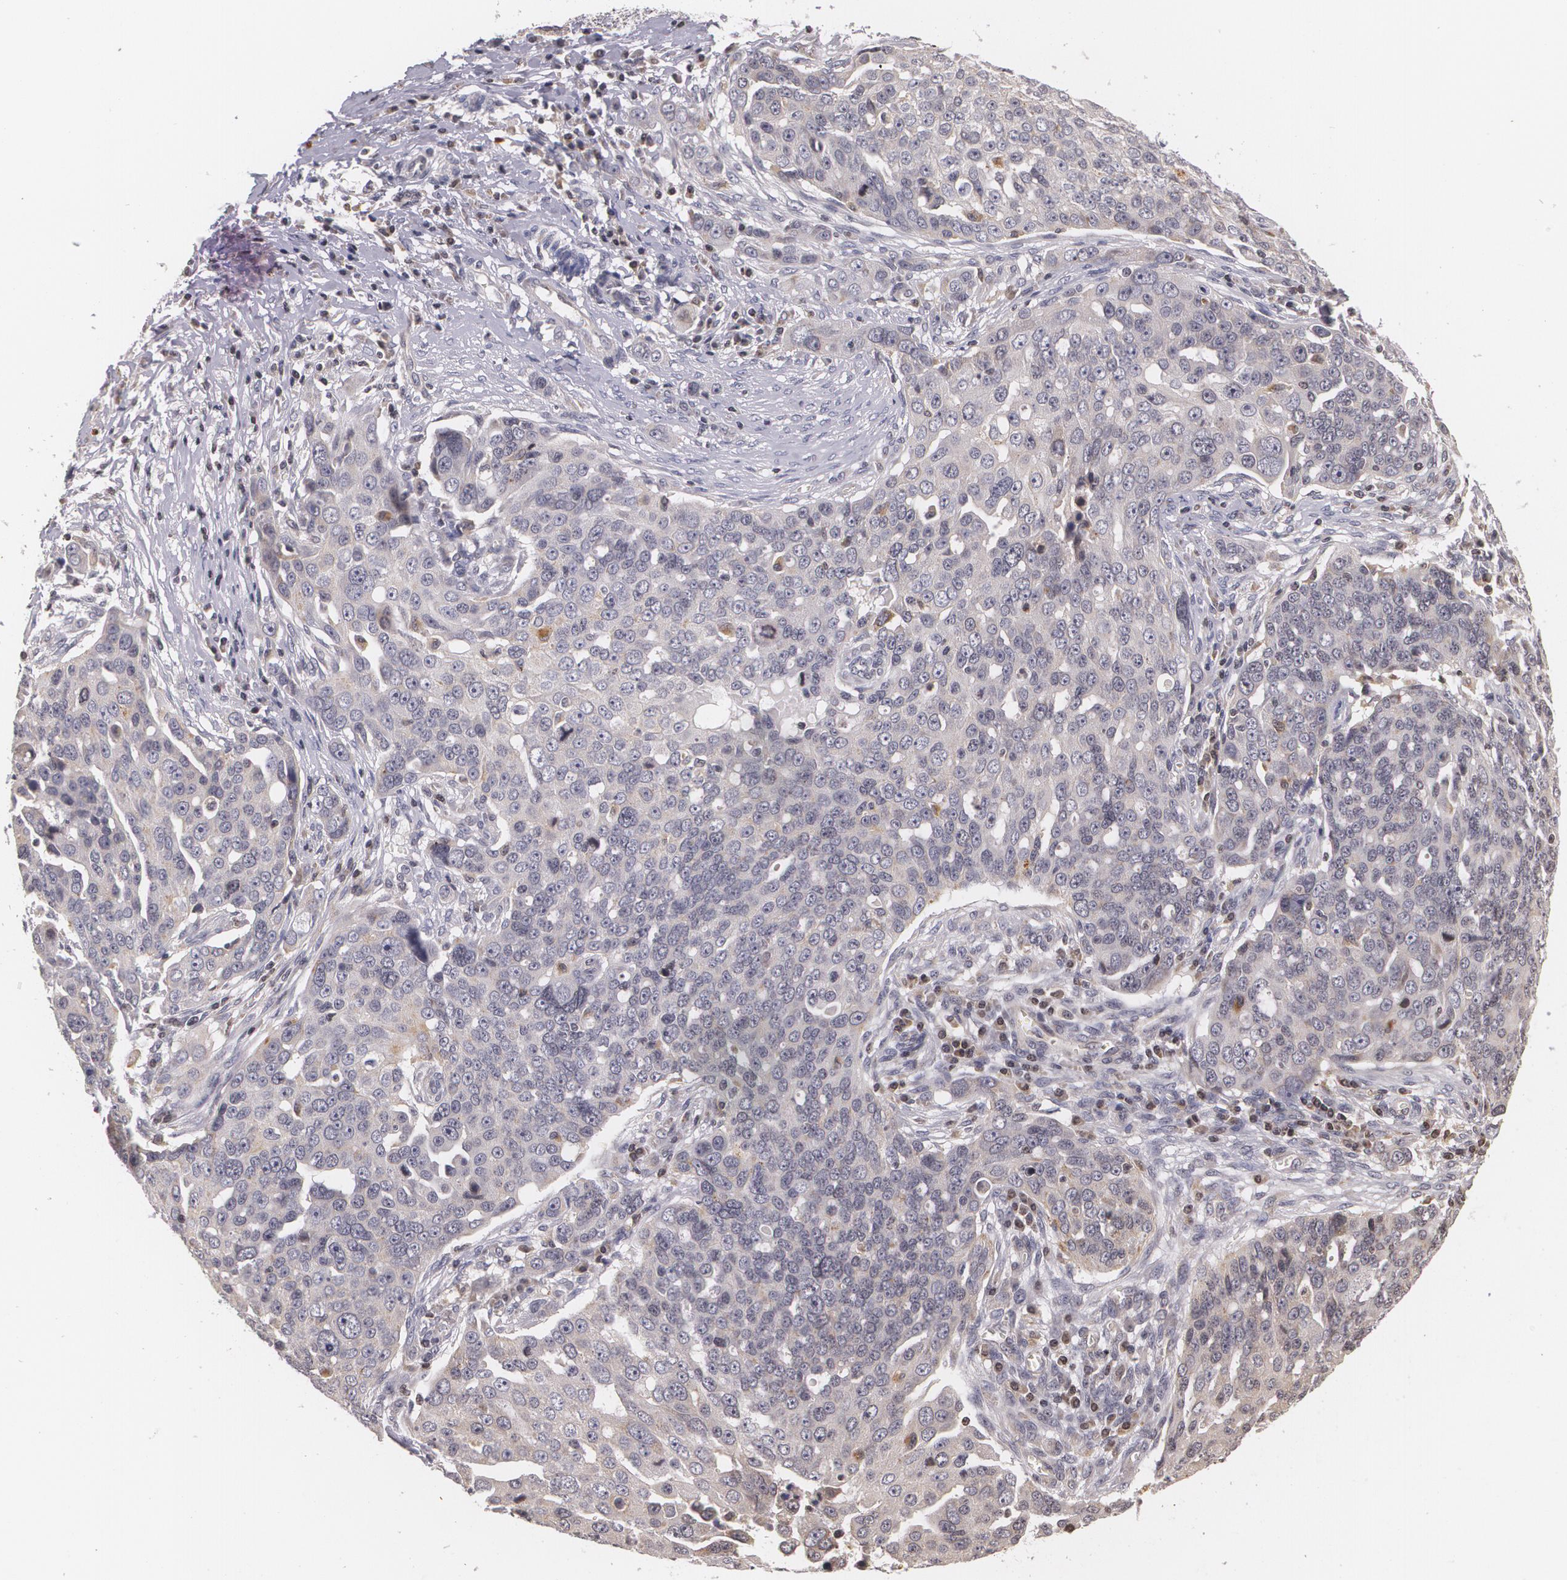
{"staining": {"intensity": "weak", "quantity": "<25%", "location": "cytoplasmic/membranous"}, "tissue": "ovarian cancer", "cell_type": "Tumor cells", "image_type": "cancer", "snomed": [{"axis": "morphology", "description": "Carcinoma, endometroid"}, {"axis": "topography", "description": "Ovary"}], "caption": "Ovarian cancer was stained to show a protein in brown. There is no significant expression in tumor cells.", "gene": "VAV3", "patient": {"sex": "female", "age": 75}}